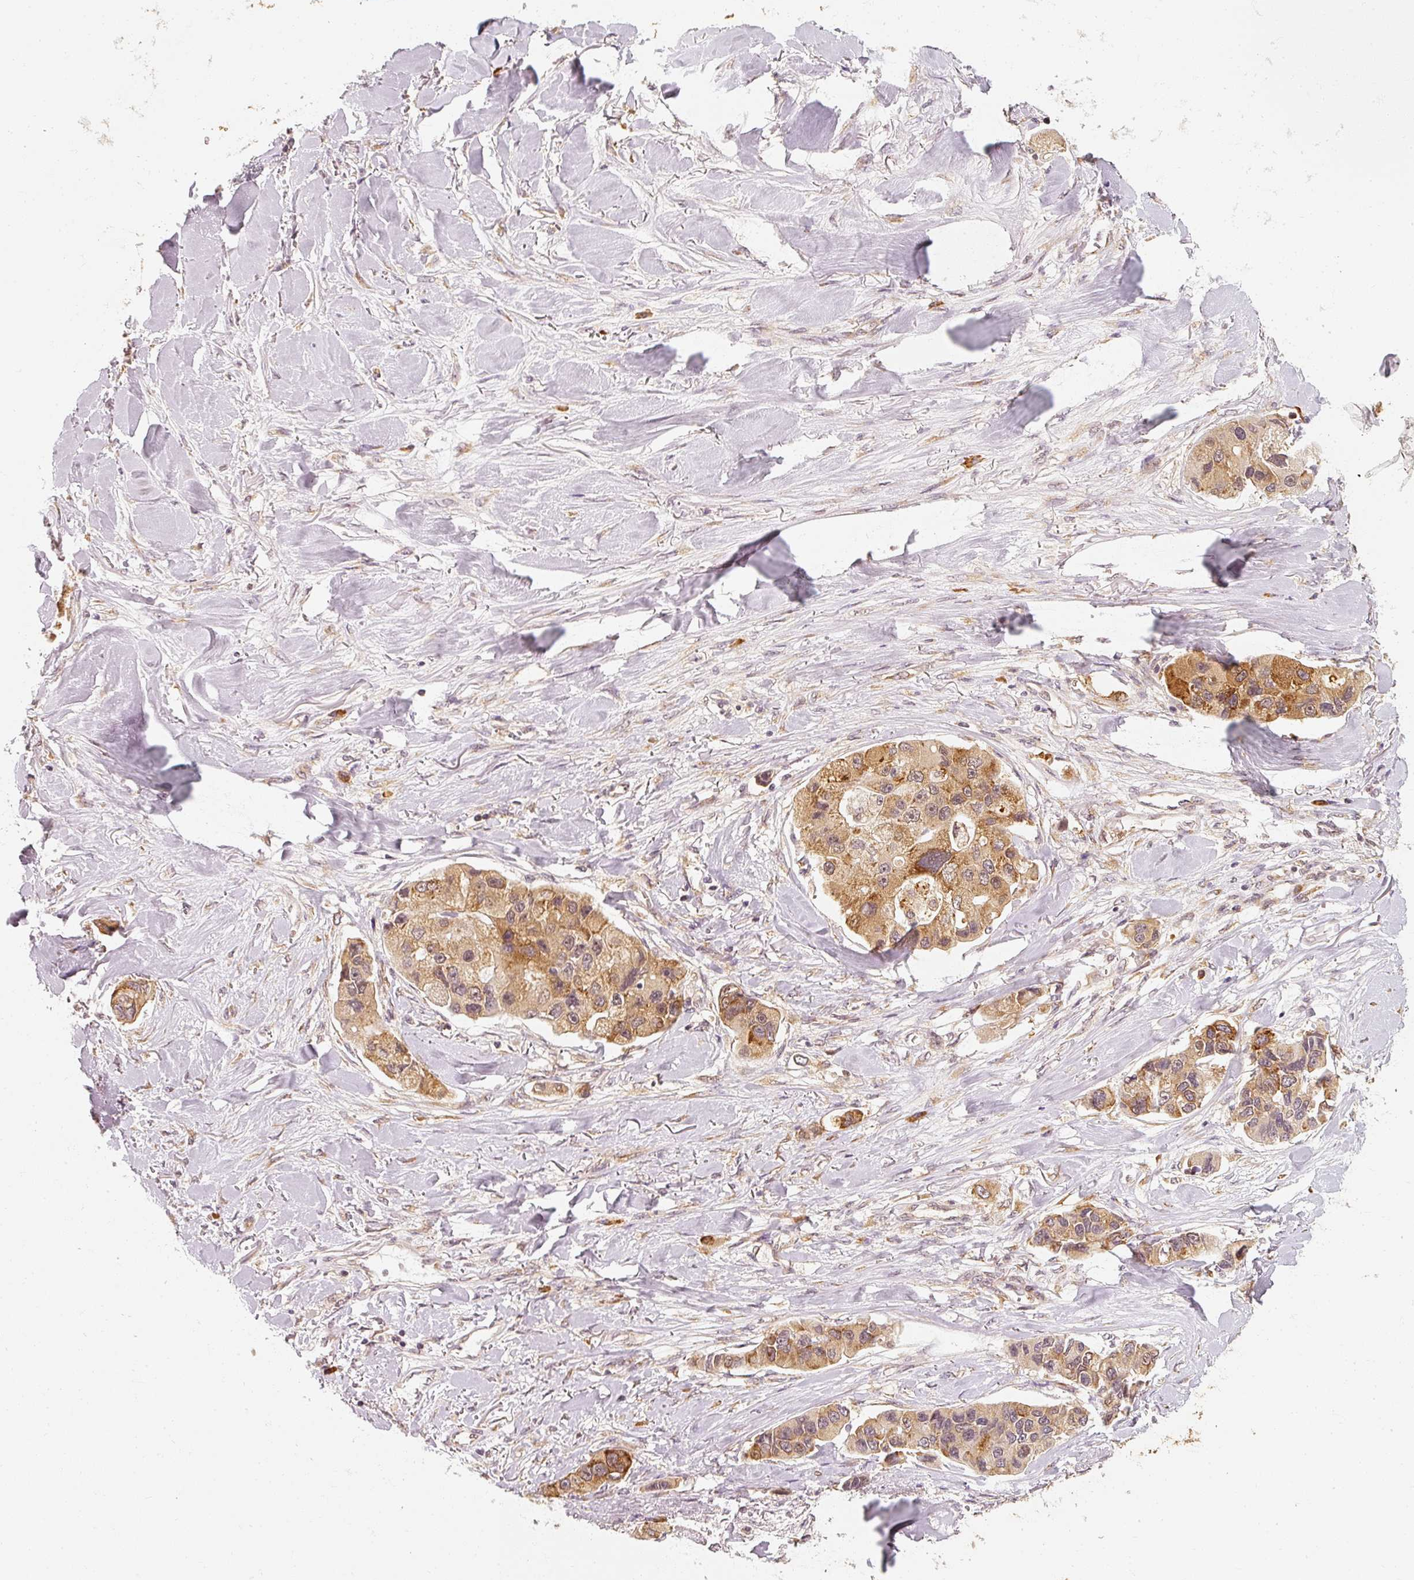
{"staining": {"intensity": "moderate", "quantity": ">75%", "location": "cytoplasmic/membranous"}, "tissue": "lung cancer", "cell_type": "Tumor cells", "image_type": "cancer", "snomed": [{"axis": "morphology", "description": "Adenocarcinoma, NOS"}, {"axis": "topography", "description": "Lung"}], "caption": "Lung adenocarcinoma stained for a protein (brown) reveals moderate cytoplasmic/membranous positive expression in about >75% of tumor cells.", "gene": "EEF1A2", "patient": {"sex": "female", "age": 54}}